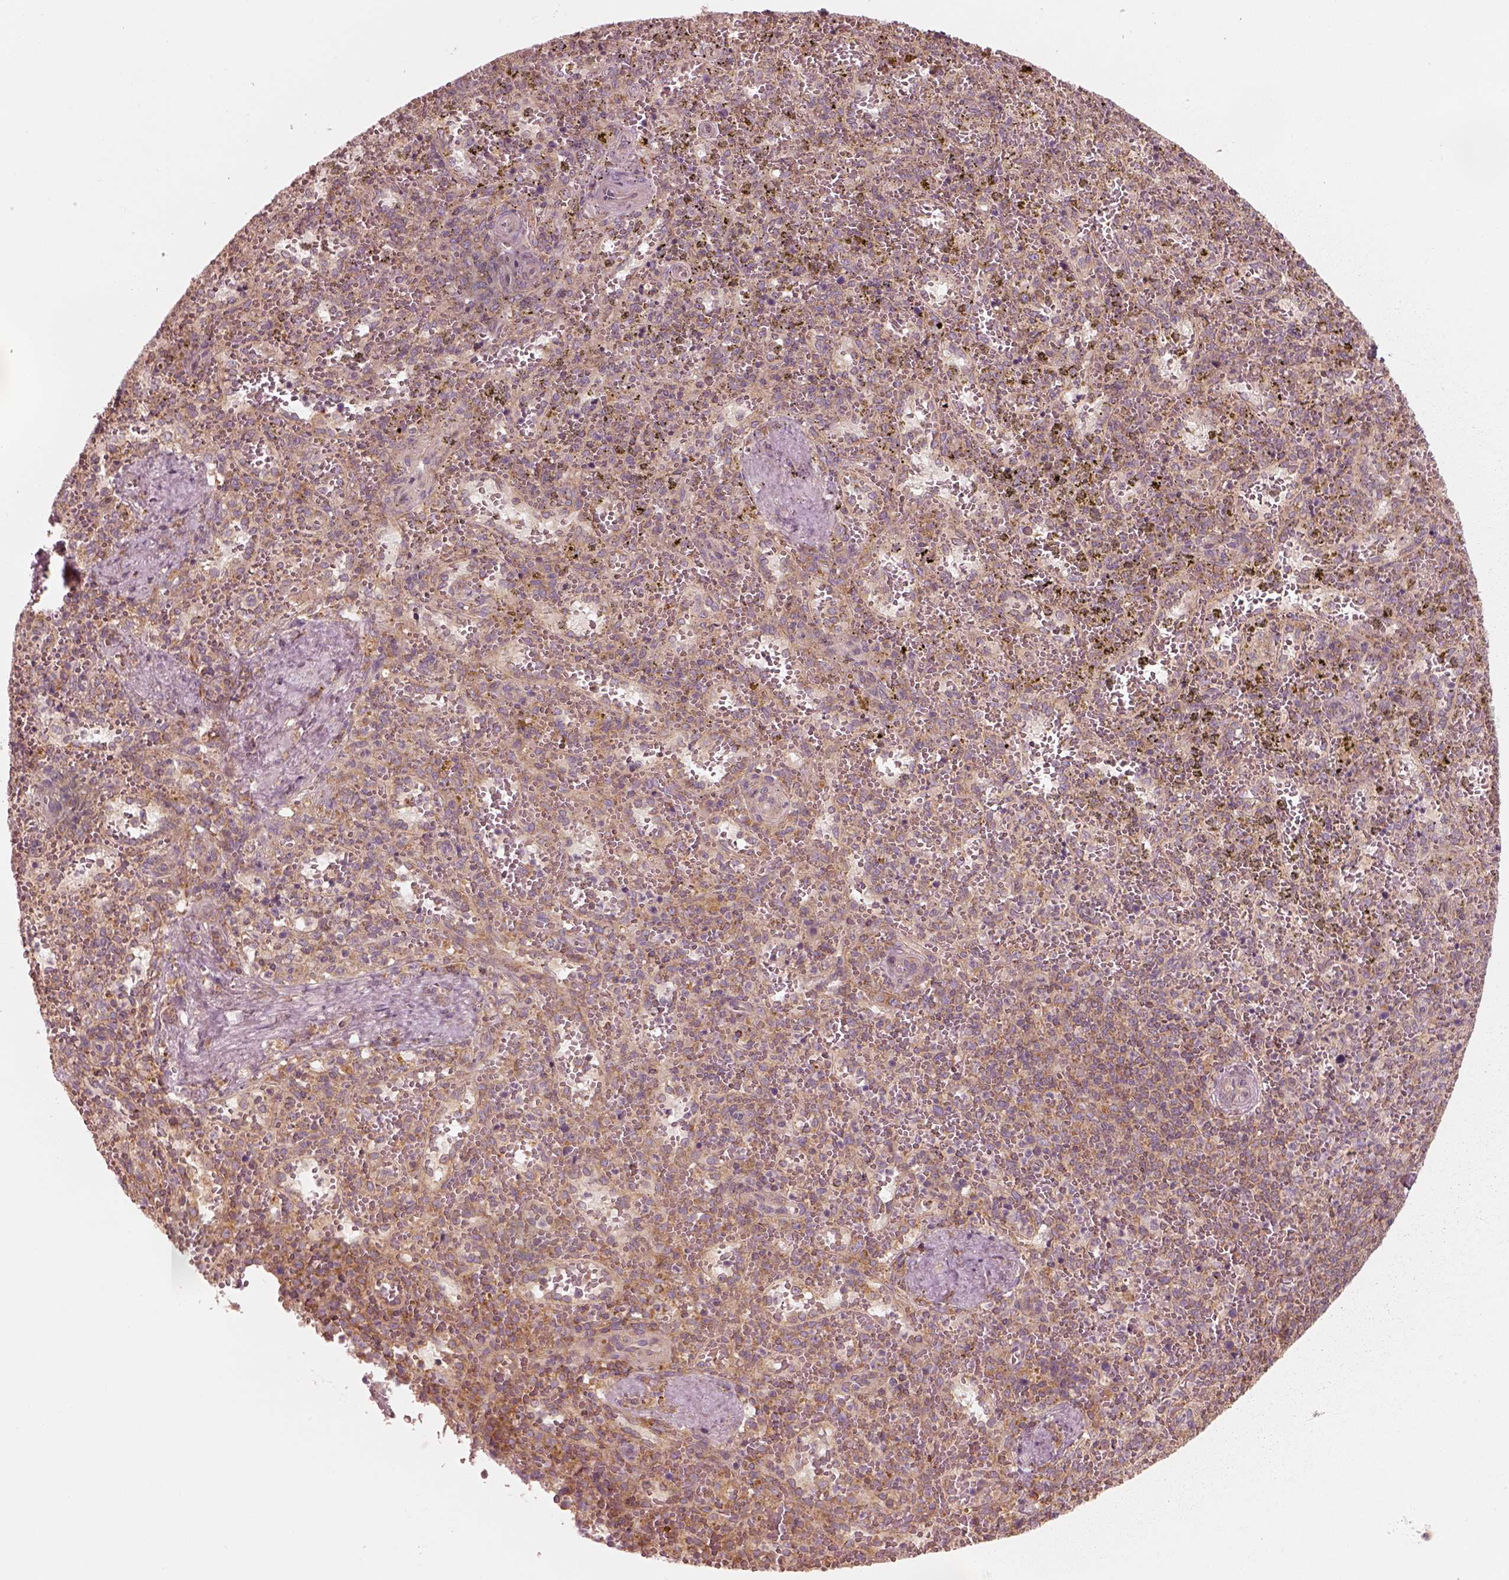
{"staining": {"intensity": "moderate", "quantity": ">75%", "location": "cytoplasmic/membranous"}, "tissue": "spleen", "cell_type": "Cells in red pulp", "image_type": "normal", "snomed": [{"axis": "morphology", "description": "Normal tissue, NOS"}, {"axis": "topography", "description": "Spleen"}], "caption": "A histopathology image of spleen stained for a protein shows moderate cytoplasmic/membranous brown staining in cells in red pulp. The protein is shown in brown color, while the nuclei are stained blue.", "gene": "CNOT2", "patient": {"sex": "female", "age": 50}}